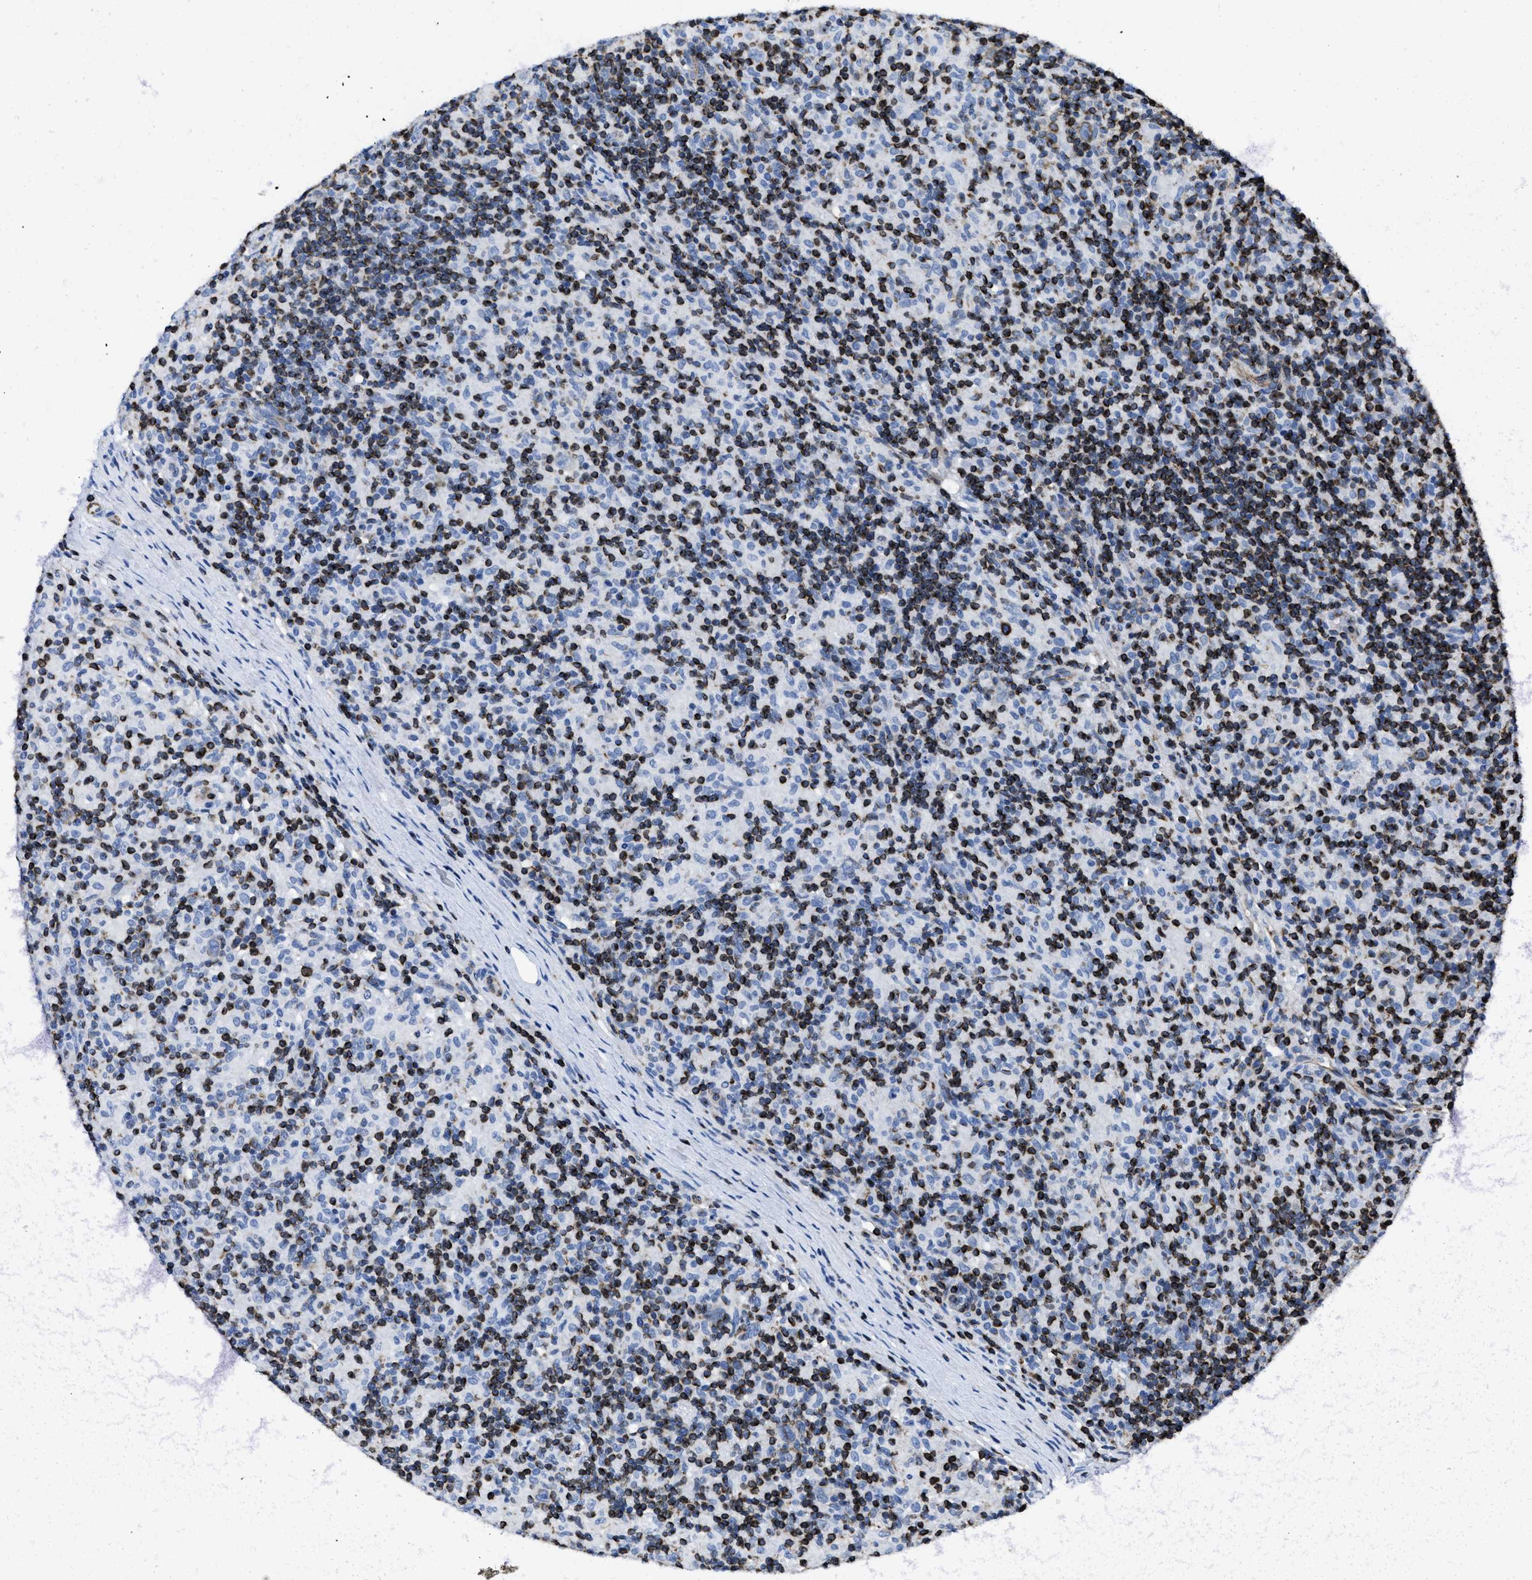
{"staining": {"intensity": "negative", "quantity": "none", "location": "none"}, "tissue": "lymphoma", "cell_type": "Tumor cells", "image_type": "cancer", "snomed": [{"axis": "morphology", "description": "Hodgkin's disease, NOS"}, {"axis": "topography", "description": "Lymph node"}], "caption": "Tumor cells show no significant staining in lymphoma.", "gene": "ITGA3", "patient": {"sex": "male", "age": 70}}